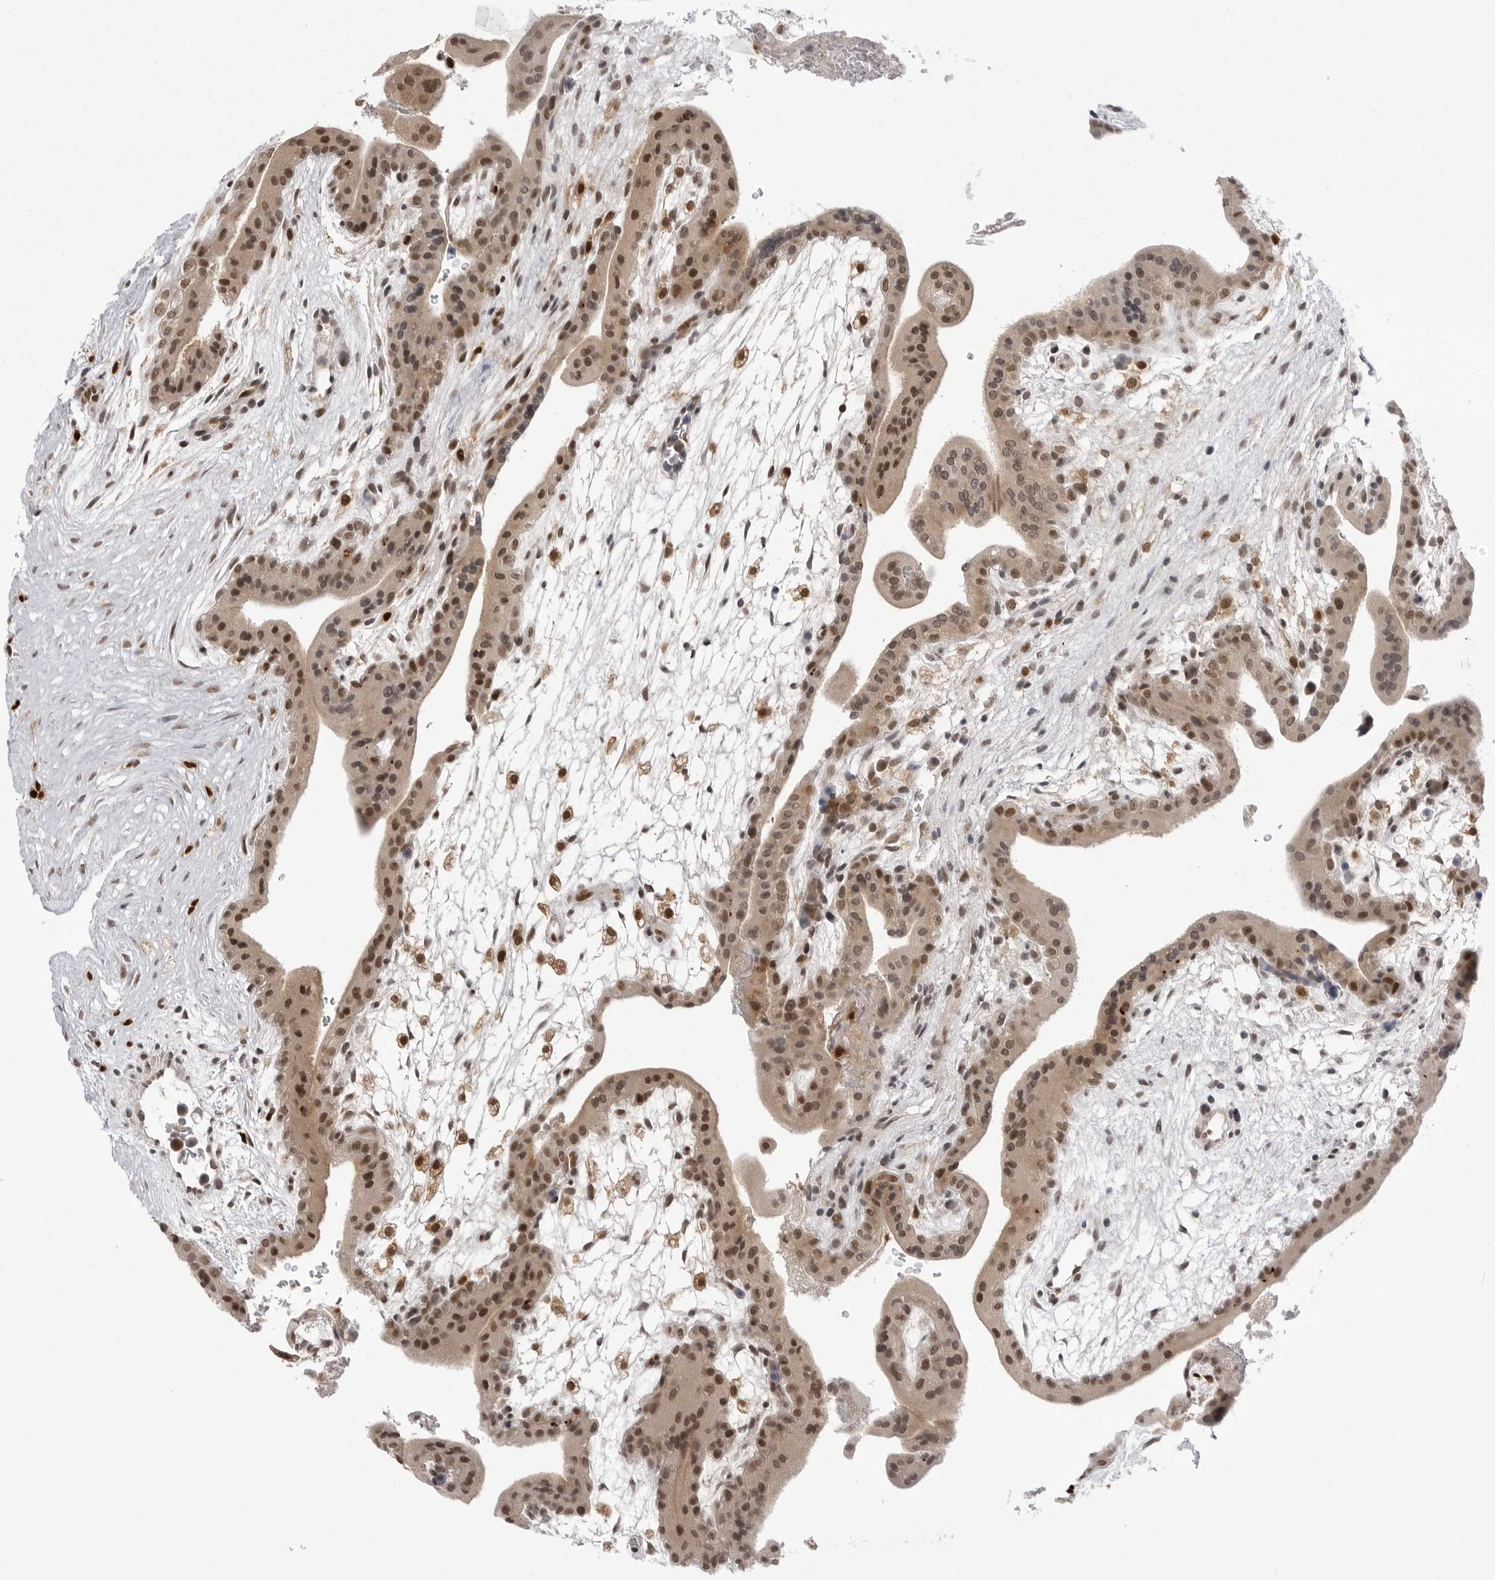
{"staining": {"intensity": "moderate", "quantity": ">75%", "location": "cytoplasmic/membranous,nuclear"}, "tissue": "placenta", "cell_type": "Trophoblastic cells", "image_type": "normal", "snomed": [{"axis": "morphology", "description": "Normal tissue, NOS"}, {"axis": "topography", "description": "Placenta"}], "caption": "This is an image of immunohistochemistry (IHC) staining of benign placenta, which shows moderate staining in the cytoplasmic/membranous,nuclear of trophoblastic cells.", "gene": "PTK2B", "patient": {"sex": "female", "age": 35}}